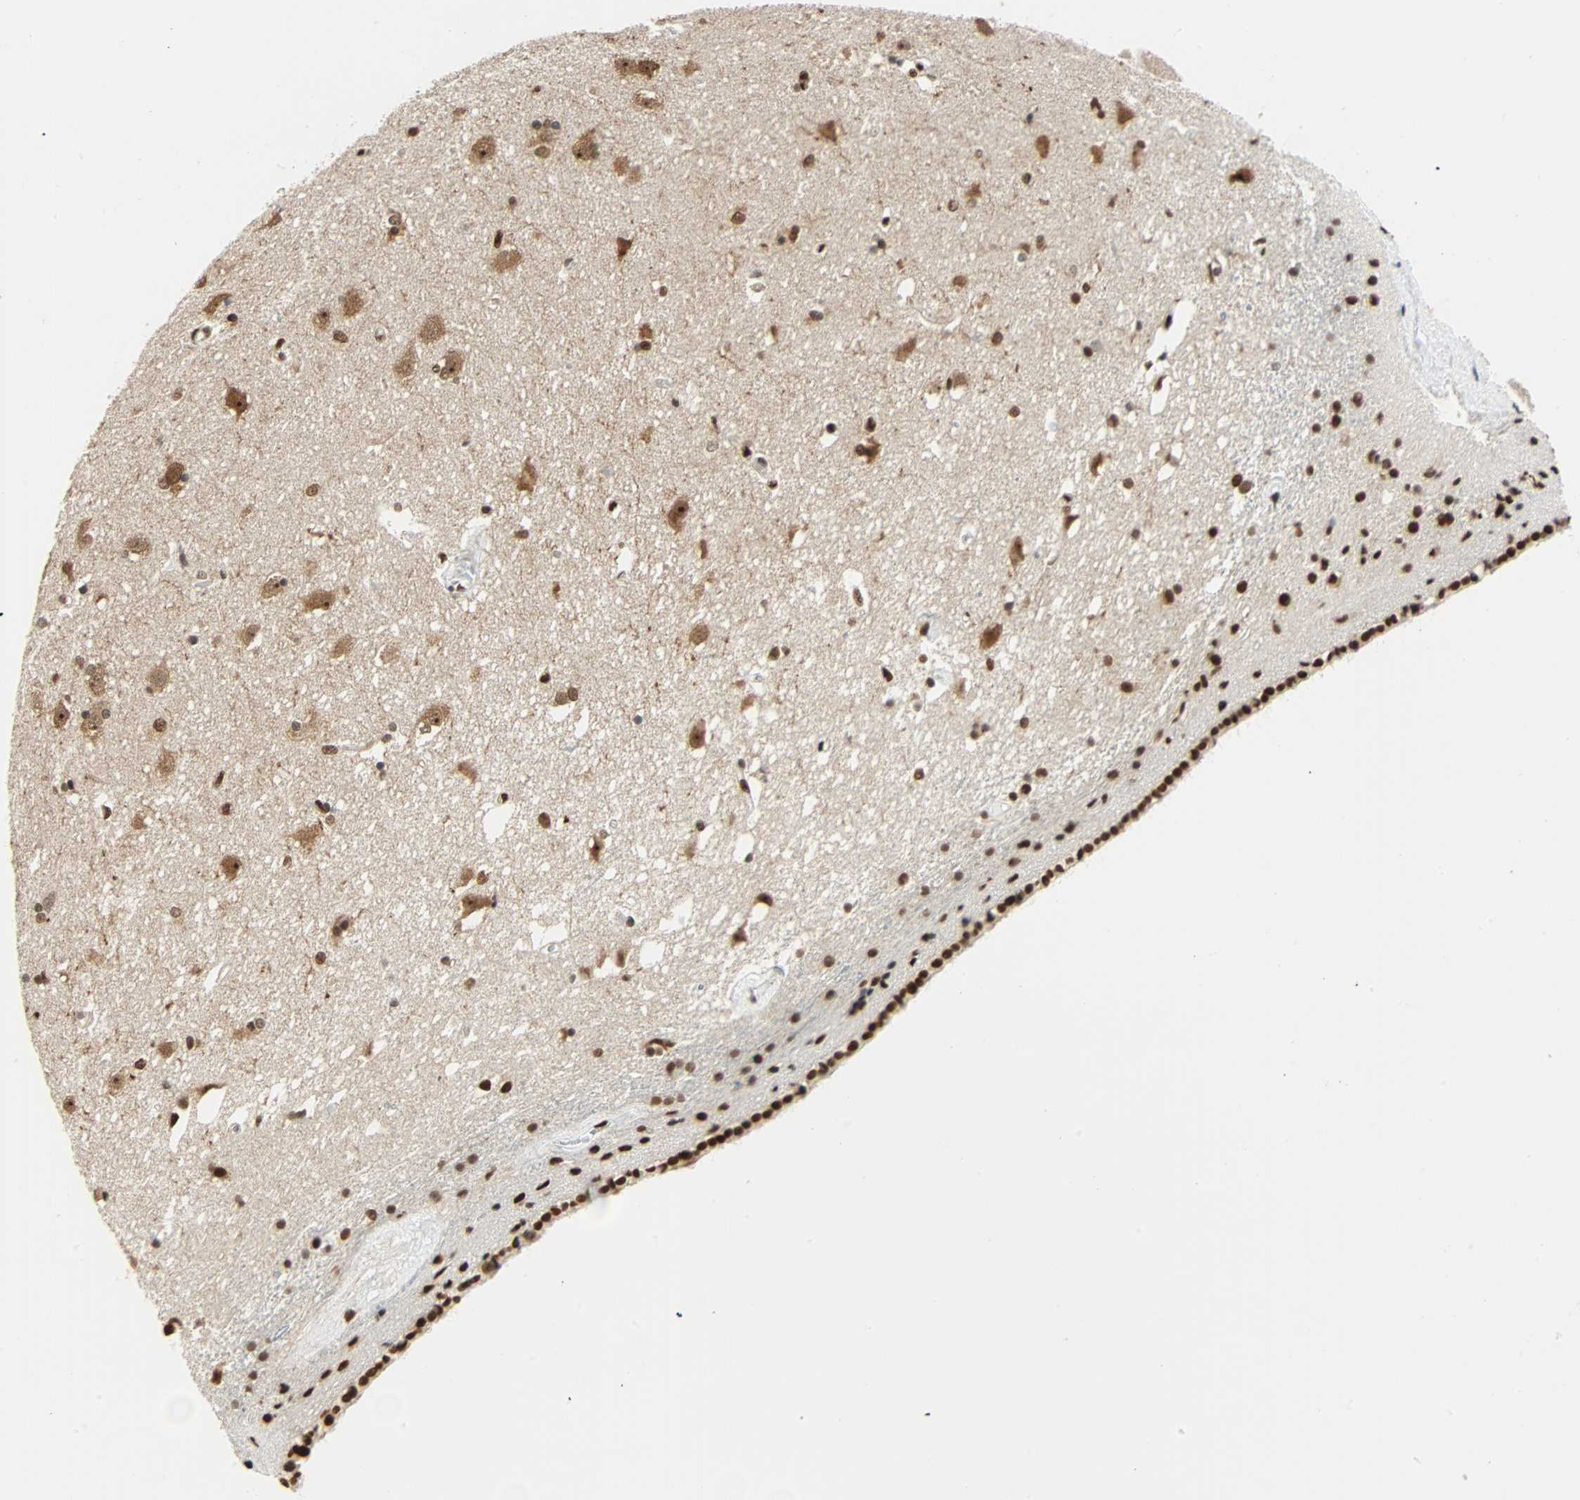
{"staining": {"intensity": "moderate", "quantity": "25%-75%", "location": "nuclear"}, "tissue": "caudate", "cell_type": "Glial cells", "image_type": "normal", "snomed": [{"axis": "morphology", "description": "Normal tissue, NOS"}, {"axis": "topography", "description": "Lateral ventricle wall"}], "caption": "A high-resolution photomicrograph shows IHC staining of unremarkable caudate, which reveals moderate nuclear staining in about 25%-75% of glial cells.", "gene": "CDK12", "patient": {"sex": "female", "age": 19}}